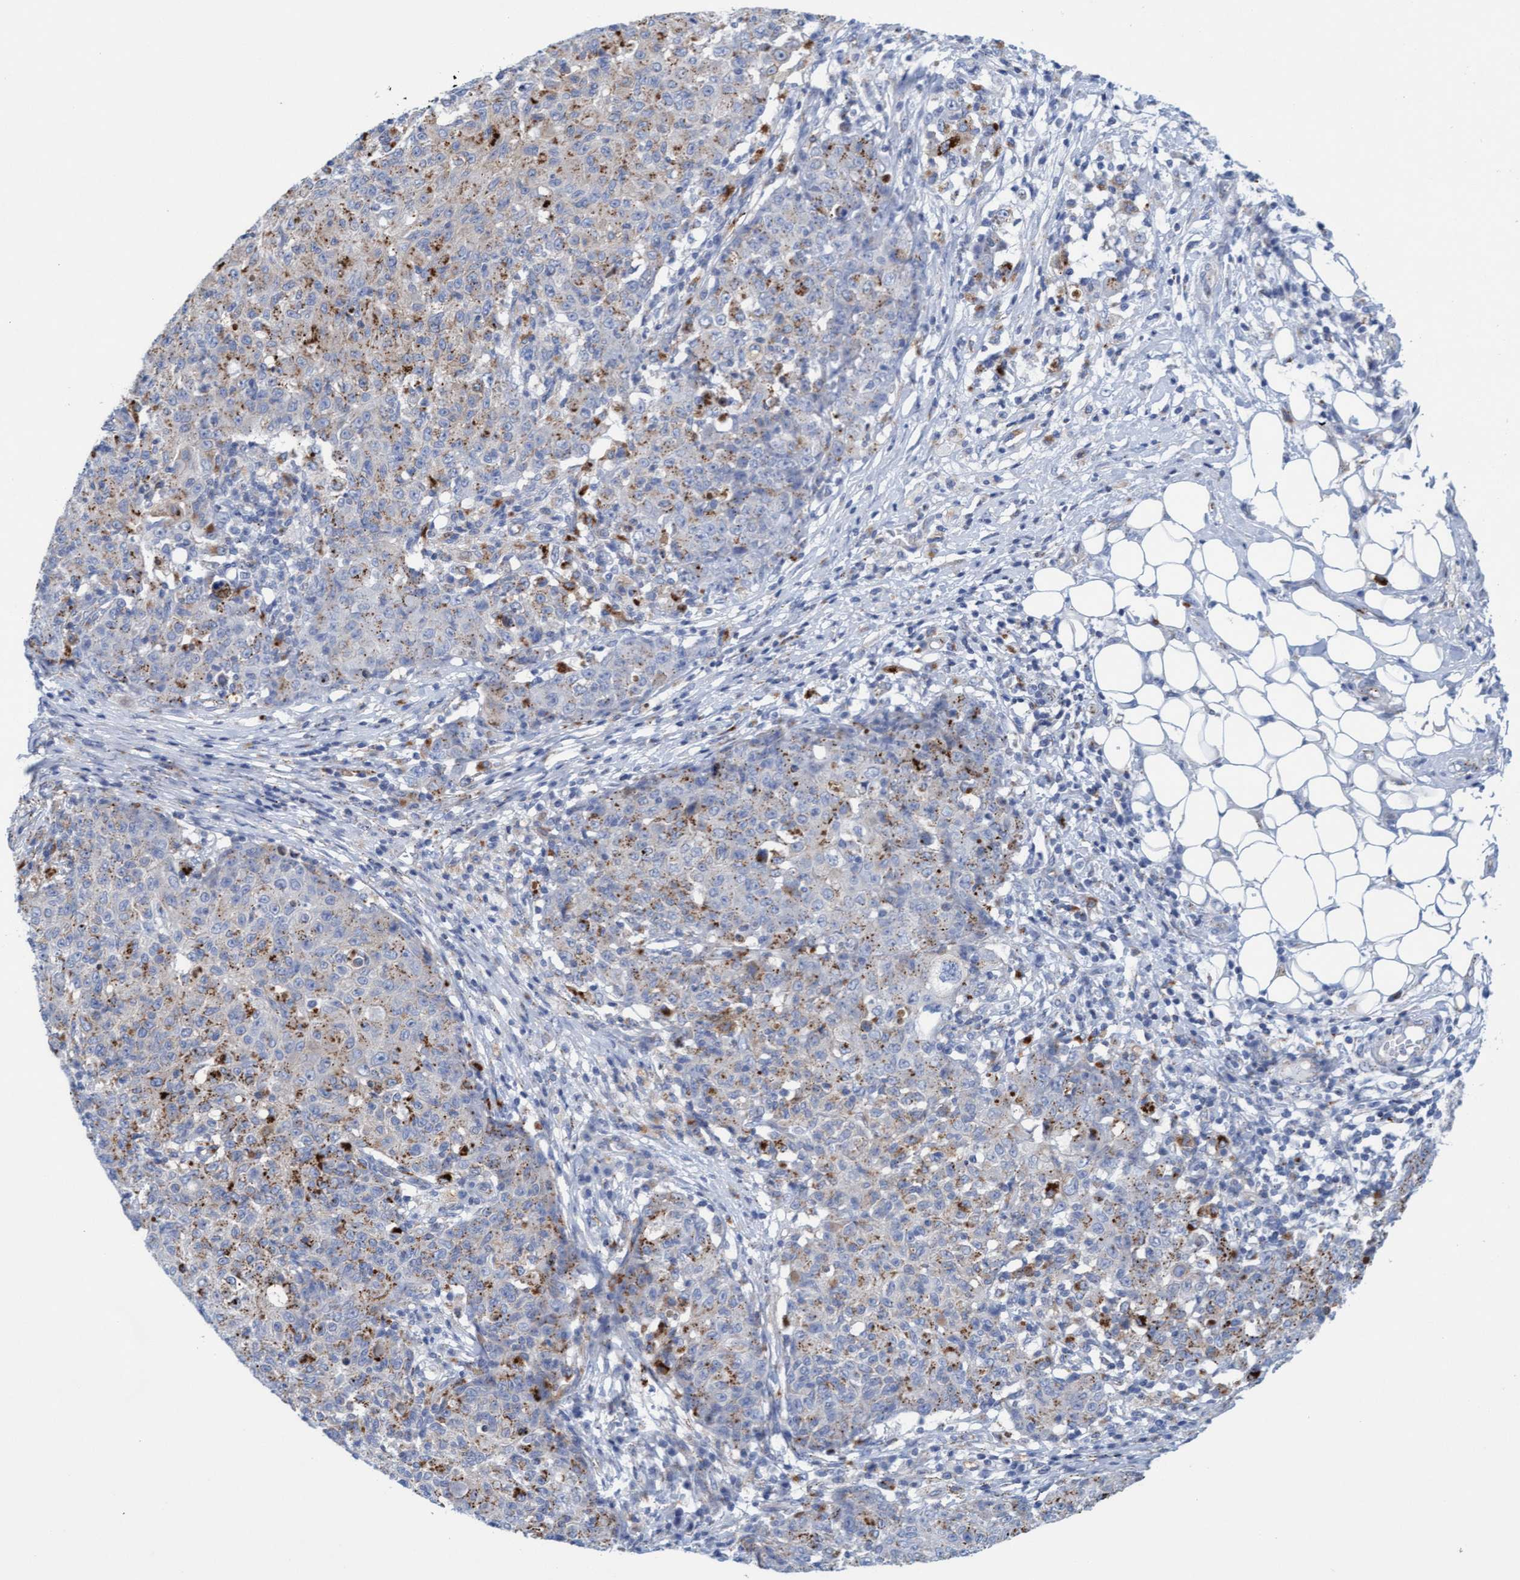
{"staining": {"intensity": "moderate", "quantity": "25%-75%", "location": "cytoplasmic/membranous"}, "tissue": "ovarian cancer", "cell_type": "Tumor cells", "image_type": "cancer", "snomed": [{"axis": "morphology", "description": "Carcinoma, endometroid"}, {"axis": "topography", "description": "Ovary"}], "caption": "Tumor cells exhibit medium levels of moderate cytoplasmic/membranous expression in approximately 25%-75% of cells in human ovarian cancer. The staining was performed using DAB to visualize the protein expression in brown, while the nuclei were stained in blue with hematoxylin (Magnification: 20x).", "gene": "SGSH", "patient": {"sex": "female", "age": 42}}